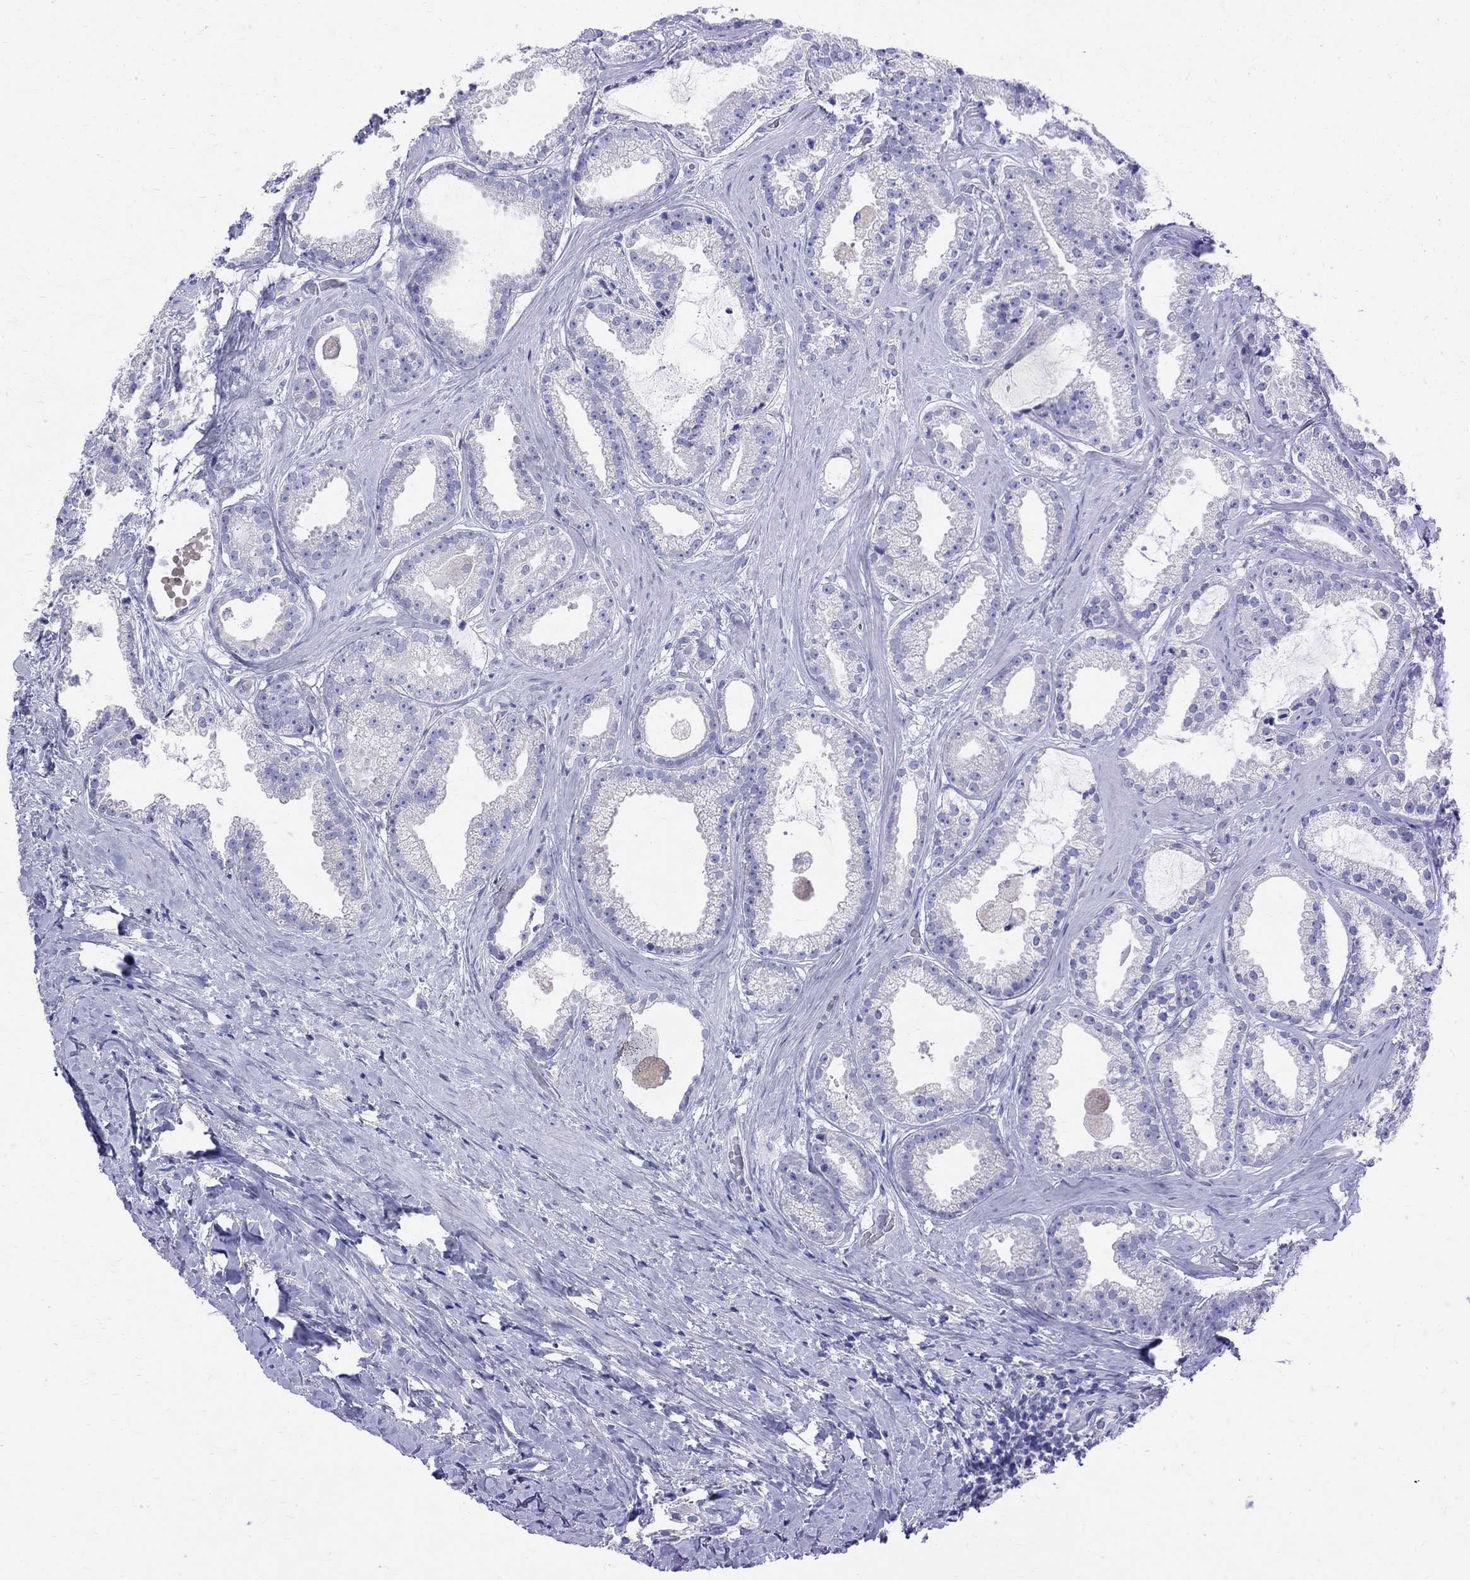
{"staining": {"intensity": "negative", "quantity": "none", "location": "none"}, "tissue": "prostate cancer", "cell_type": "Tumor cells", "image_type": "cancer", "snomed": [{"axis": "morphology", "description": "Adenocarcinoma, NOS"}, {"axis": "morphology", "description": "Adenocarcinoma, High grade"}, {"axis": "topography", "description": "Prostate"}], "caption": "Immunohistochemical staining of human prostate cancer reveals no significant expression in tumor cells.", "gene": "MAGEB6", "patient": {"sex": "male", "age": 64}}